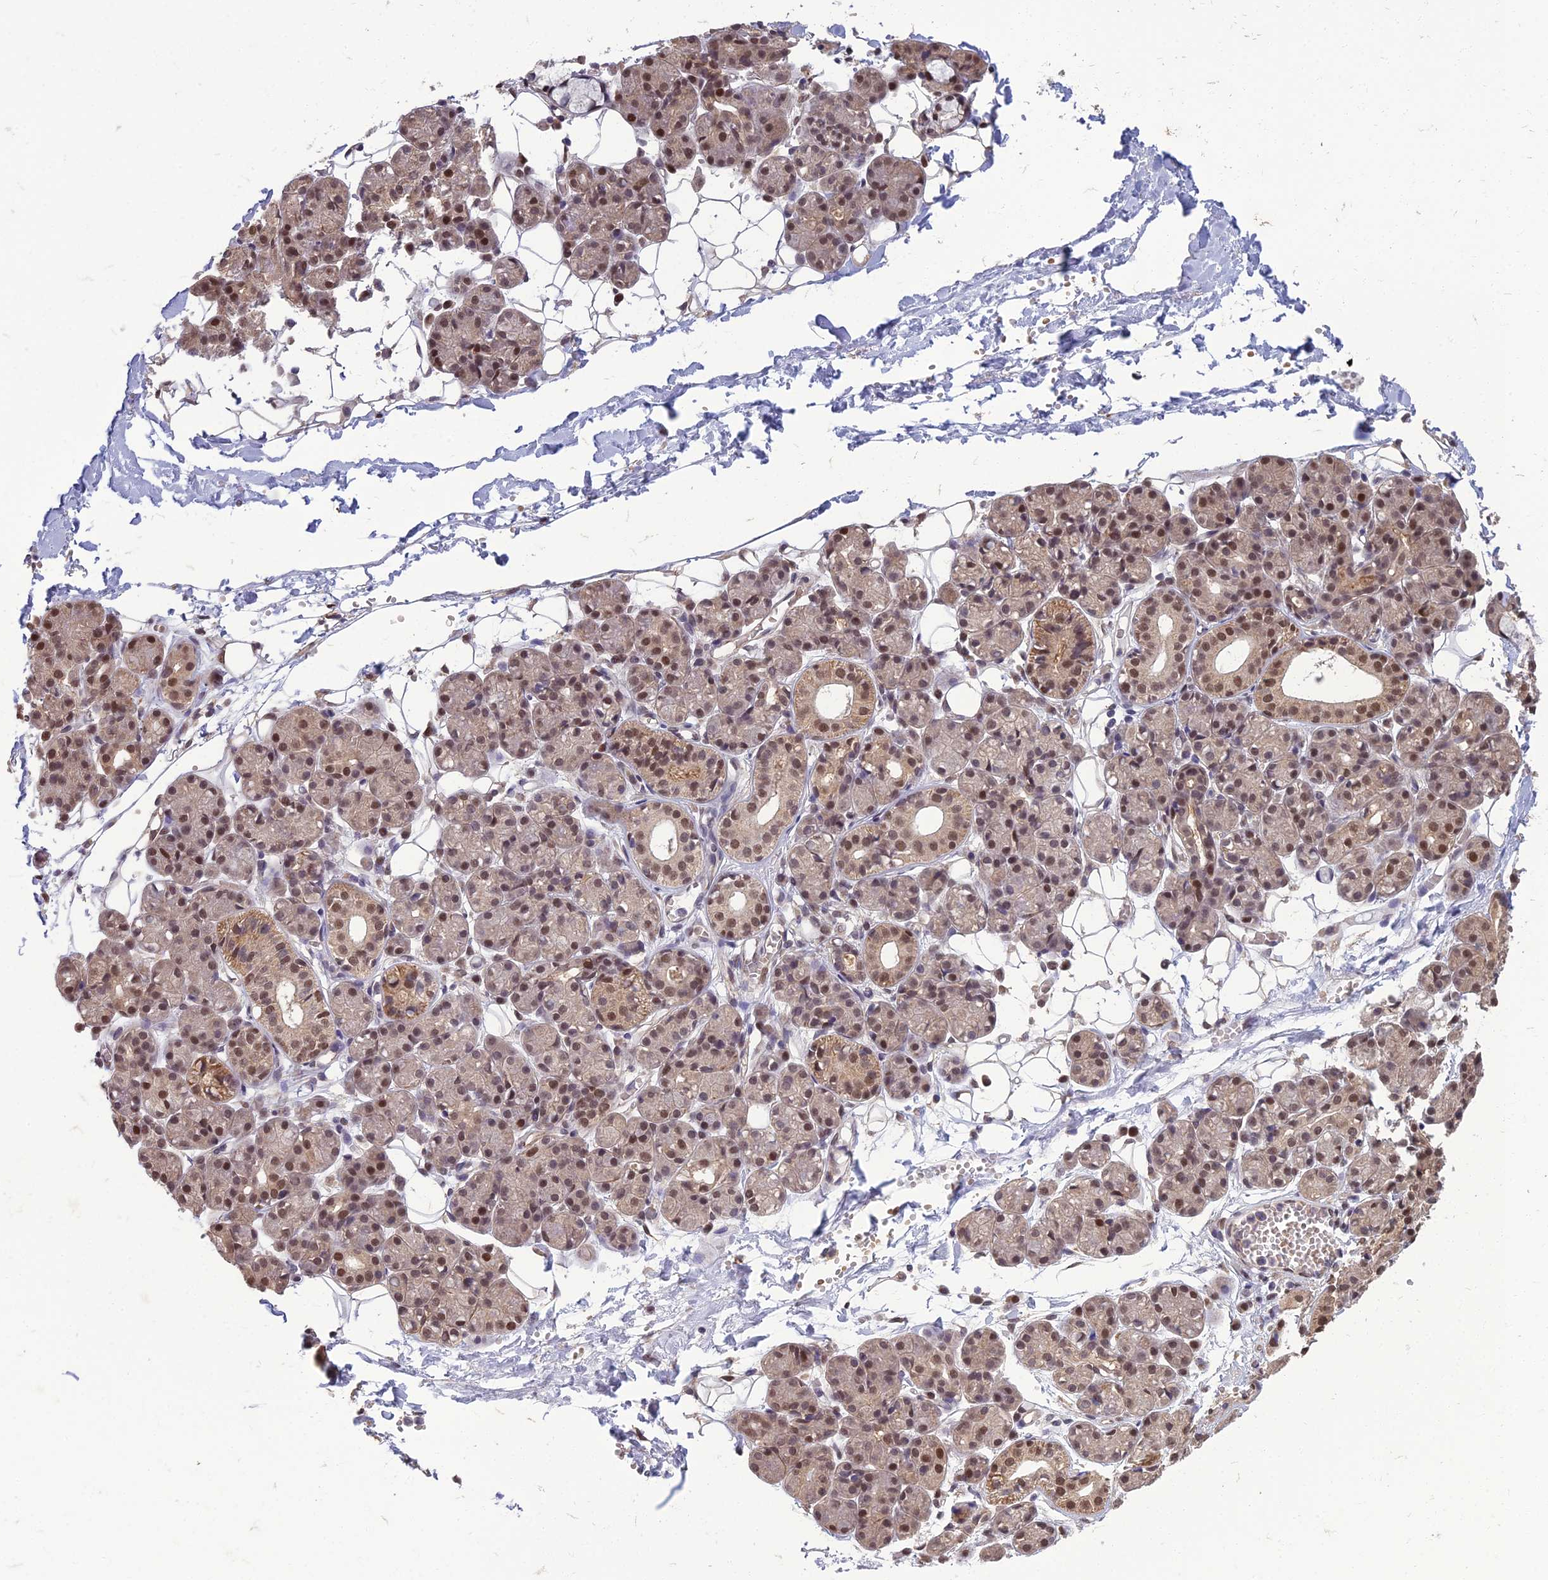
{"staining": {"intensity": "moderate", "quantity": ">75%", "location": "cytoplasmic/membranous,nuclear"}, "tissue": "salivary gland", "cell_type": "Glandular cells", "image_type": "normal", "snomed": [{"axis": "morphology", "description": "Normal tissue, NOS"}, {"axis": "topography", "description": "Salivary gland"}], "caption": "Immunohistochemistry staining of normal salivary gland, which displays medium levels of moderate cytoplasmic/membranous,nuclear staining in approximately >75% of glandular cells indicating moderate cytoplasmic/membranous,nuclear protein staining. The staining was performed using DAB (brown) for protein detection and nuclei were counterstained in hematoxylin (blue).", "gene": "NR4A3", "patient": {"sex": "male", "age": 63}}